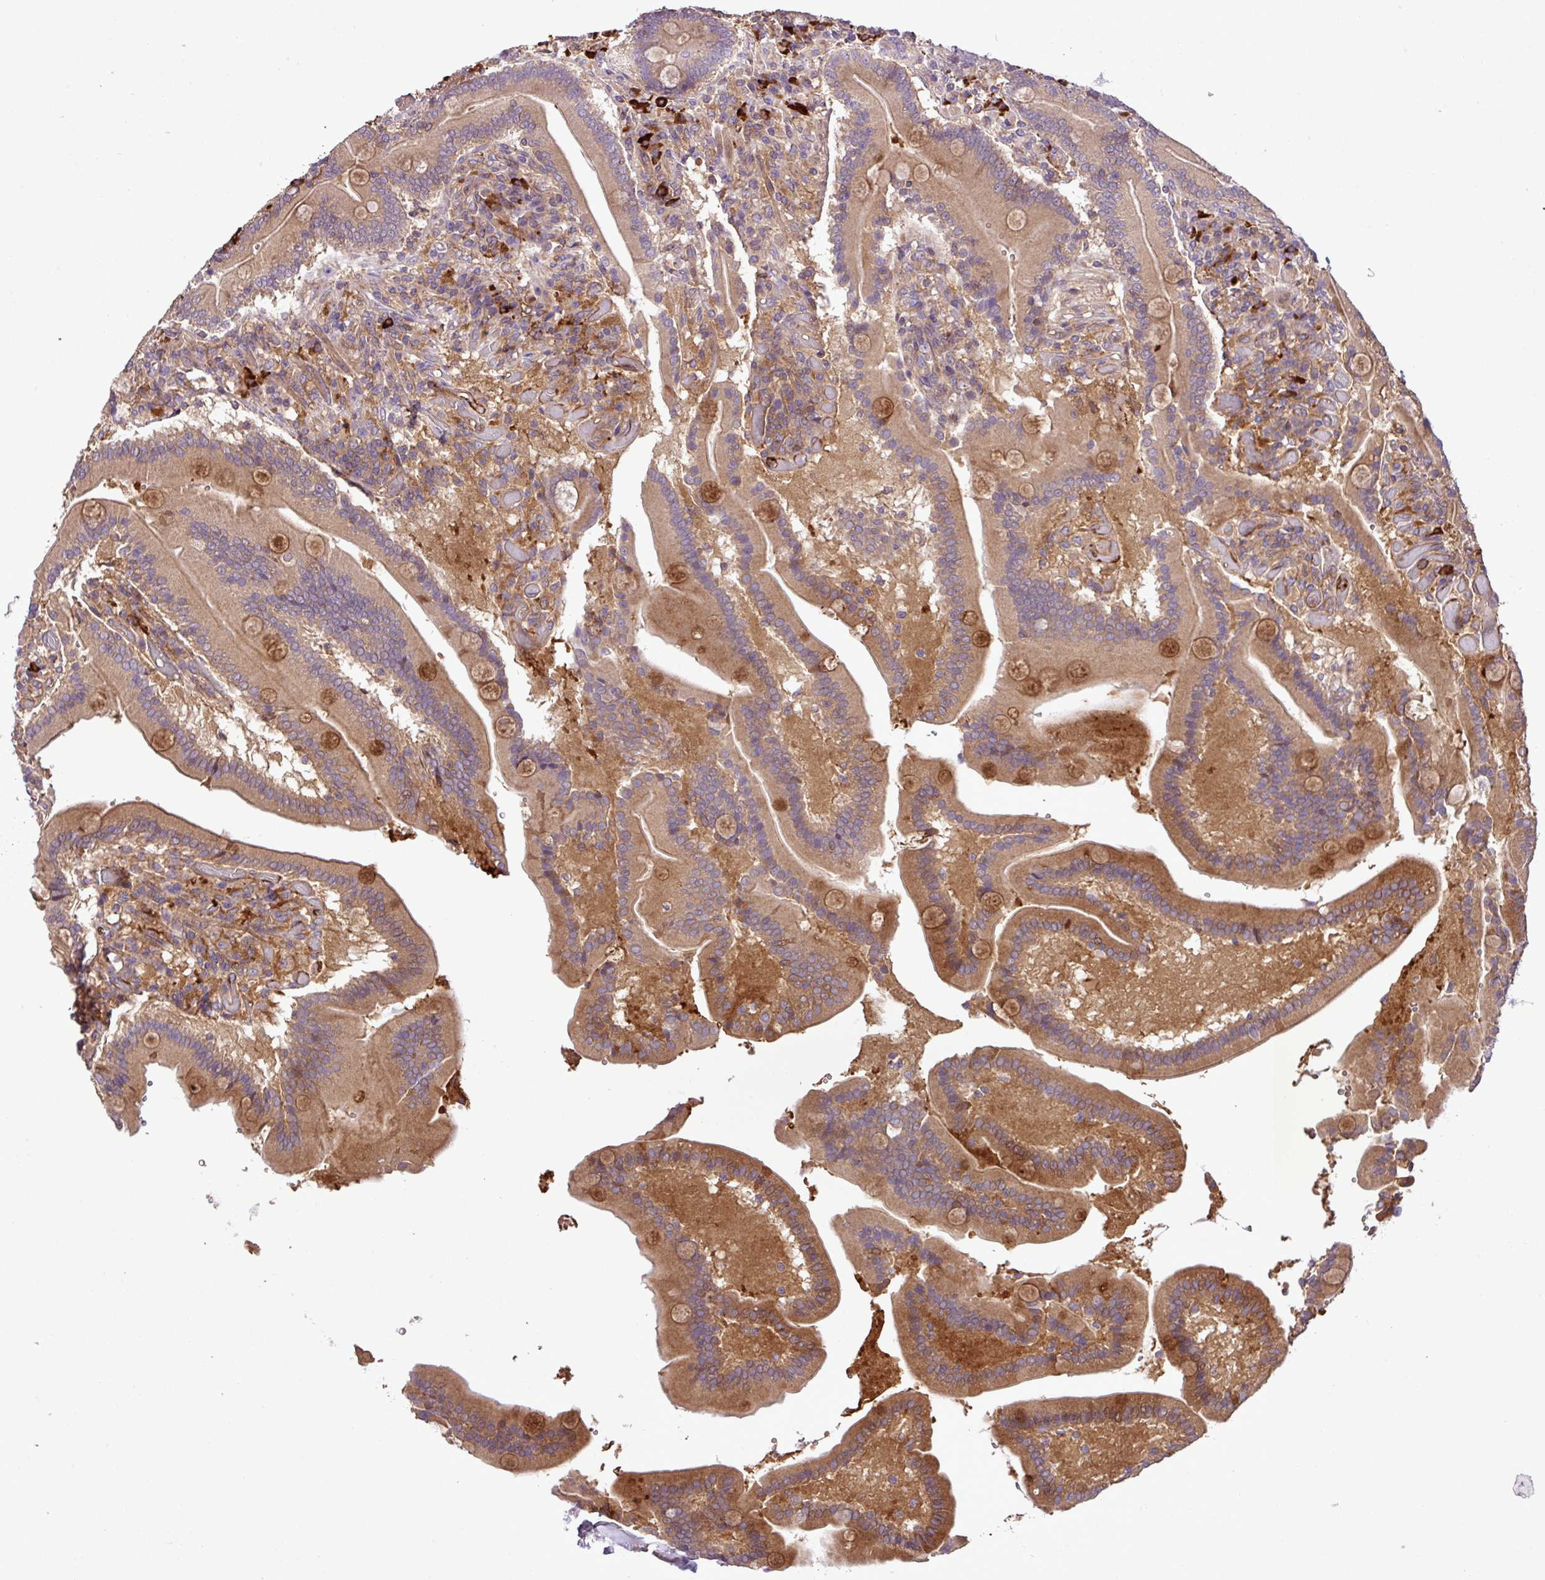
{"staining": {"intensity": "moderate", "quantity": ">75%", "location": "cytoplasmic/membranous"}, "tissue": "duodenum", "cell_type": "Glandular cells", "image_type": "normal", "snomed": [{"axis": "morphology", "description": "Normal tissue, NOS"}, {"axis": "topography", "description": "Duodenum"}], "caption": "This is an image of immunohistochemistry (IHC) staining of unremarkable duodenum, which shows moderate staining in the cytoplasmic/membranous of glandular cells.", "gene": "ZNF266", "patient": {"sex": "female", "age": 62}}